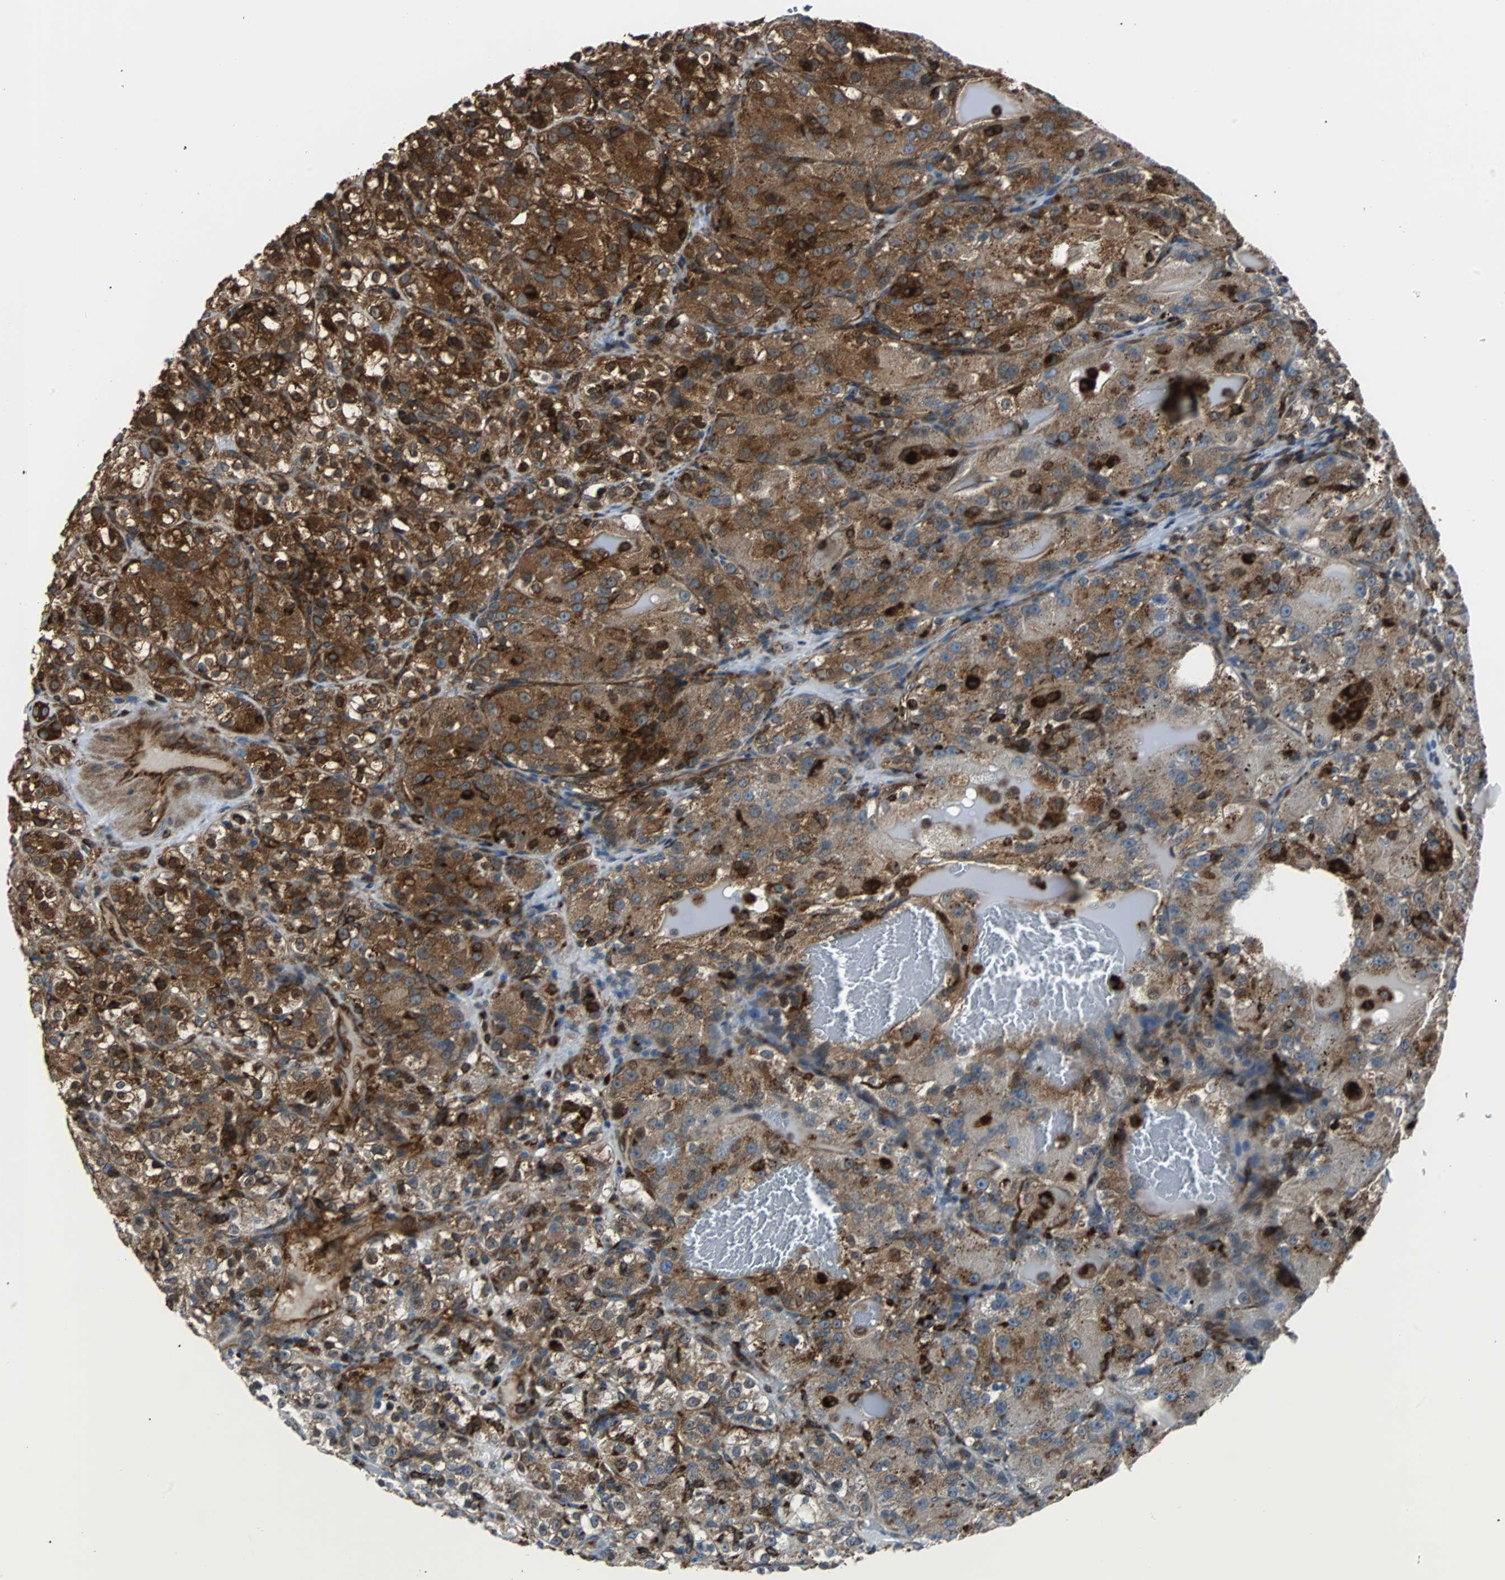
{"staining": {"intensity": "strong", "quantity": ">75%", "location": "cytoplasmic/membranous"}, "tissue": "renal cancer", "cell_type": "Tumor cells", "image_type": "cancer", "snomed": [{"axis": "morphology", "description": "Normal tissue, NOS"}, {"axis": "morphology", "description": "Adenocarcinoma, NOS"}, {"axis": "topography", "description": "Kidney"}], "caption": "A photomicrograph of renal adenocarcinoma stained for a protein shows strong cytoplasmic/membranous brown staining in tumor cells.", "gene": "RELA", "patient": {"sex": "male", "age": 61}}